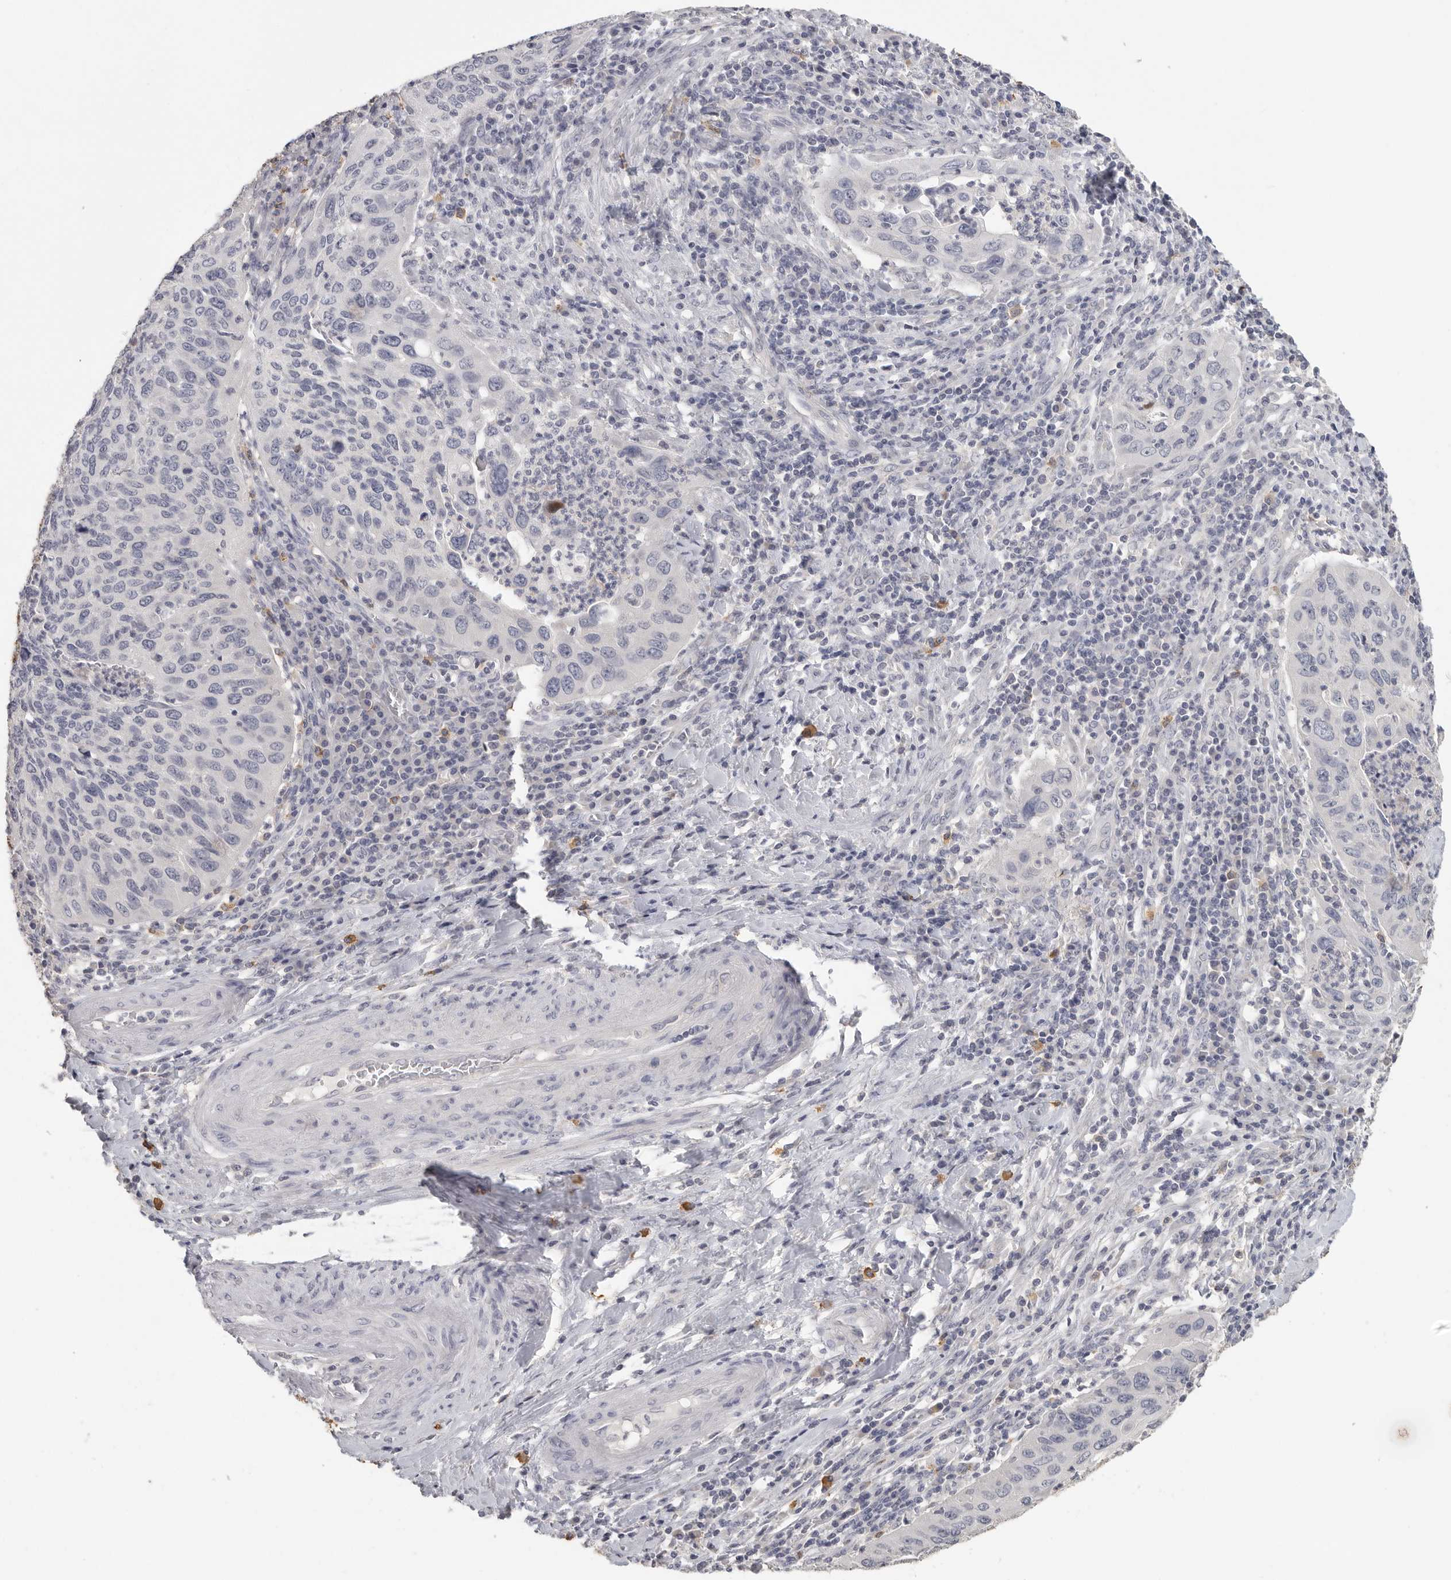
{"staining": {"intensity": "negative", "quantity": "none", "location": "none"}, "tissue": "cervical cancer", "cell_type": "Tumor cells", "image_type": "cancer", "snomed": [{"axis": "morphology", "description": "Squamous cell carcinoma, NOS"}, {"axis": "topography", "description": "Cervix"}], "caption": "Cervical cancer (squamous cell carcinoma) was stained to show a protein in brown. There is no significant expression in tumor cells. (Brightfield microscopy of DAB (3,3'-diaminobenzidine) immunohistochemistry at high magnification).", "gene": "DNAJC11", "patient": {"sex": "female", "age": 38}}